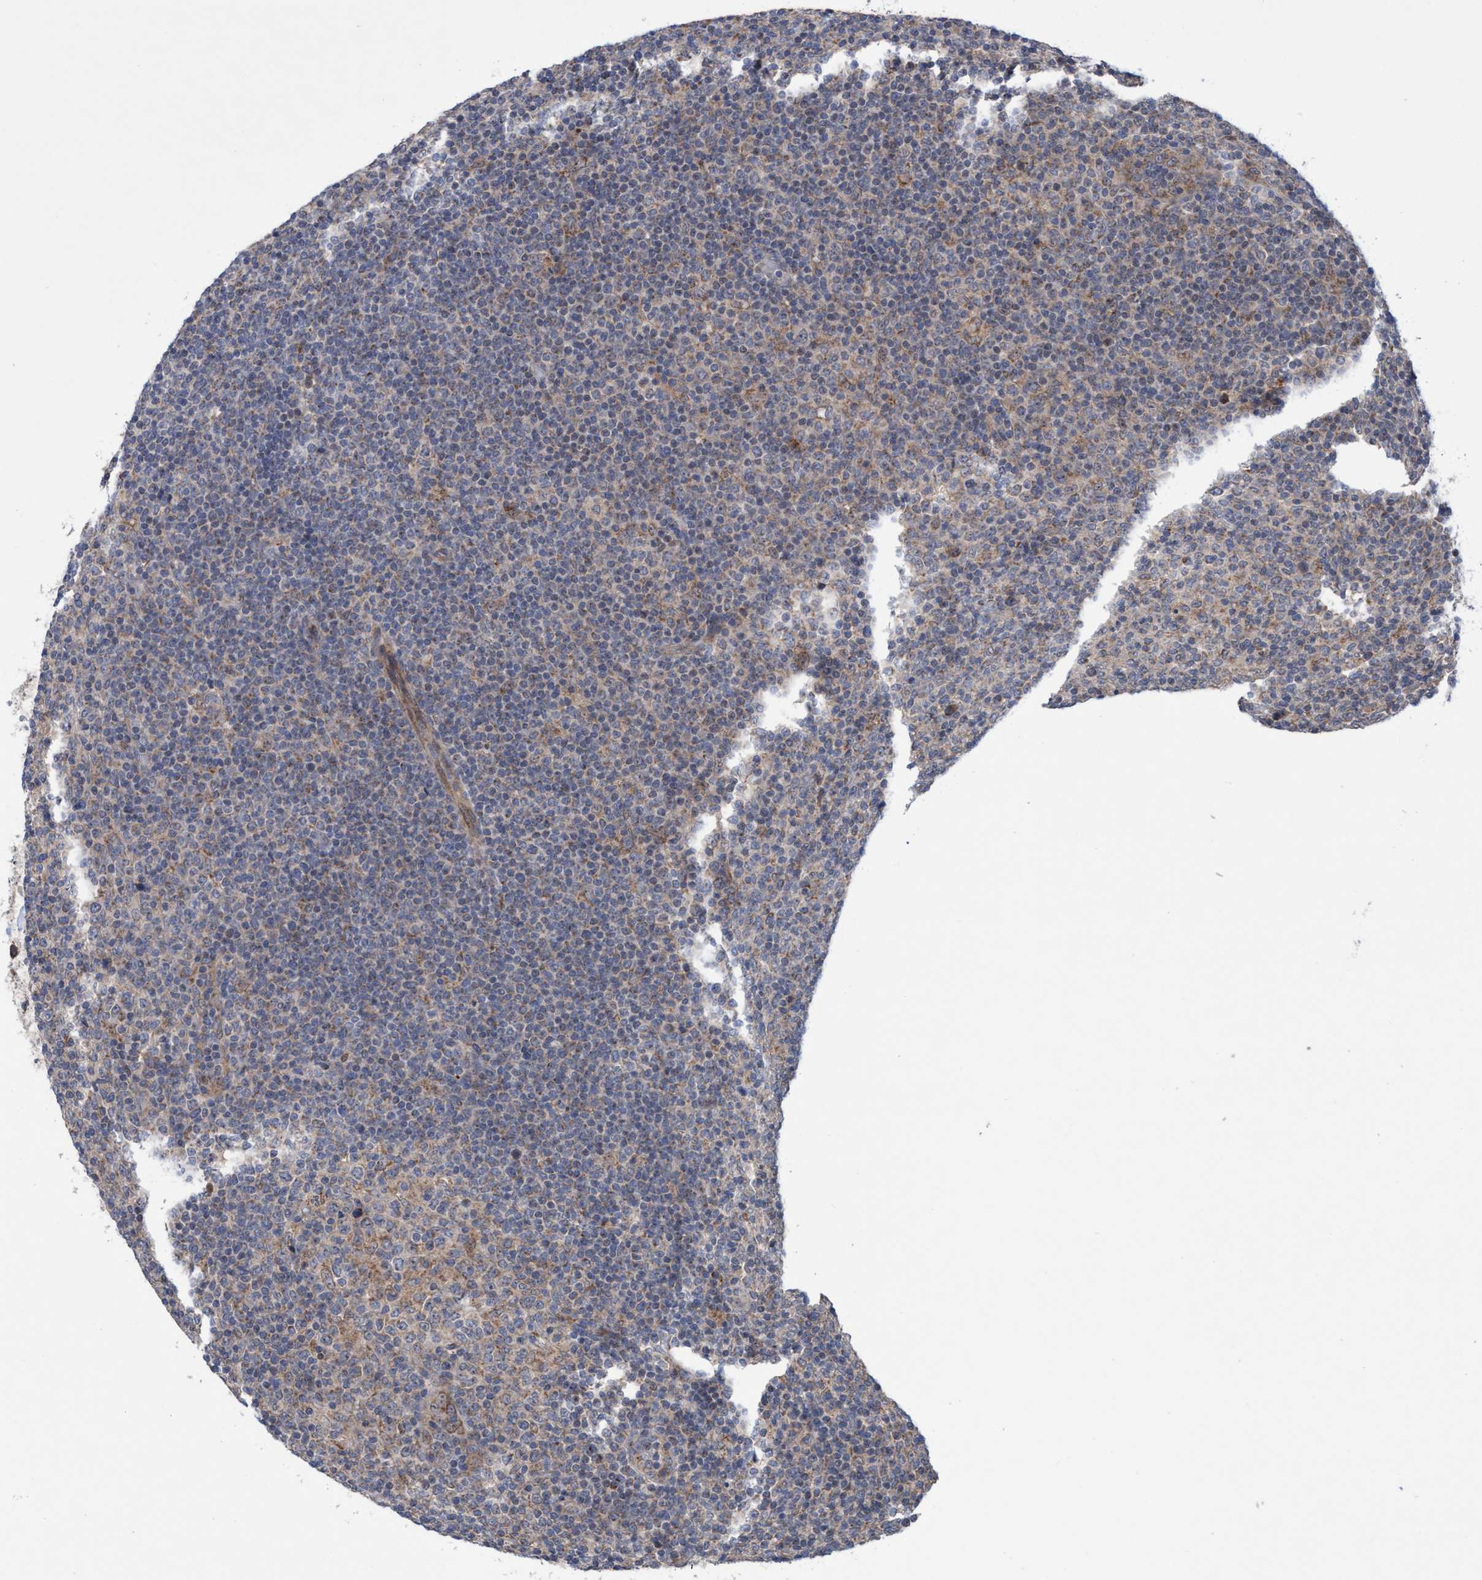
{"staining": {"intensity": "weak", "quantity": "<25%", "location": "cytoplasmic/membranous"}, "tissue": "lymphoma", "cell_type": "Tumor cells", "image_type": "cancer", "snomed": [{"axis": "morphology", "description": "Malignant lymphoma, non-Hodgkin's type, Low grade"}, {"axis": "topography", "description": "Lymph node"}], "caption": "The immunohistochemistry (IHC) image has no significant positivity in tumor cells of malignant lymphoma, non-Hodgkin's type (low-grade) tissue.", "gene": "P2RY14", "patient": {"sex": "male", "age": 70}}